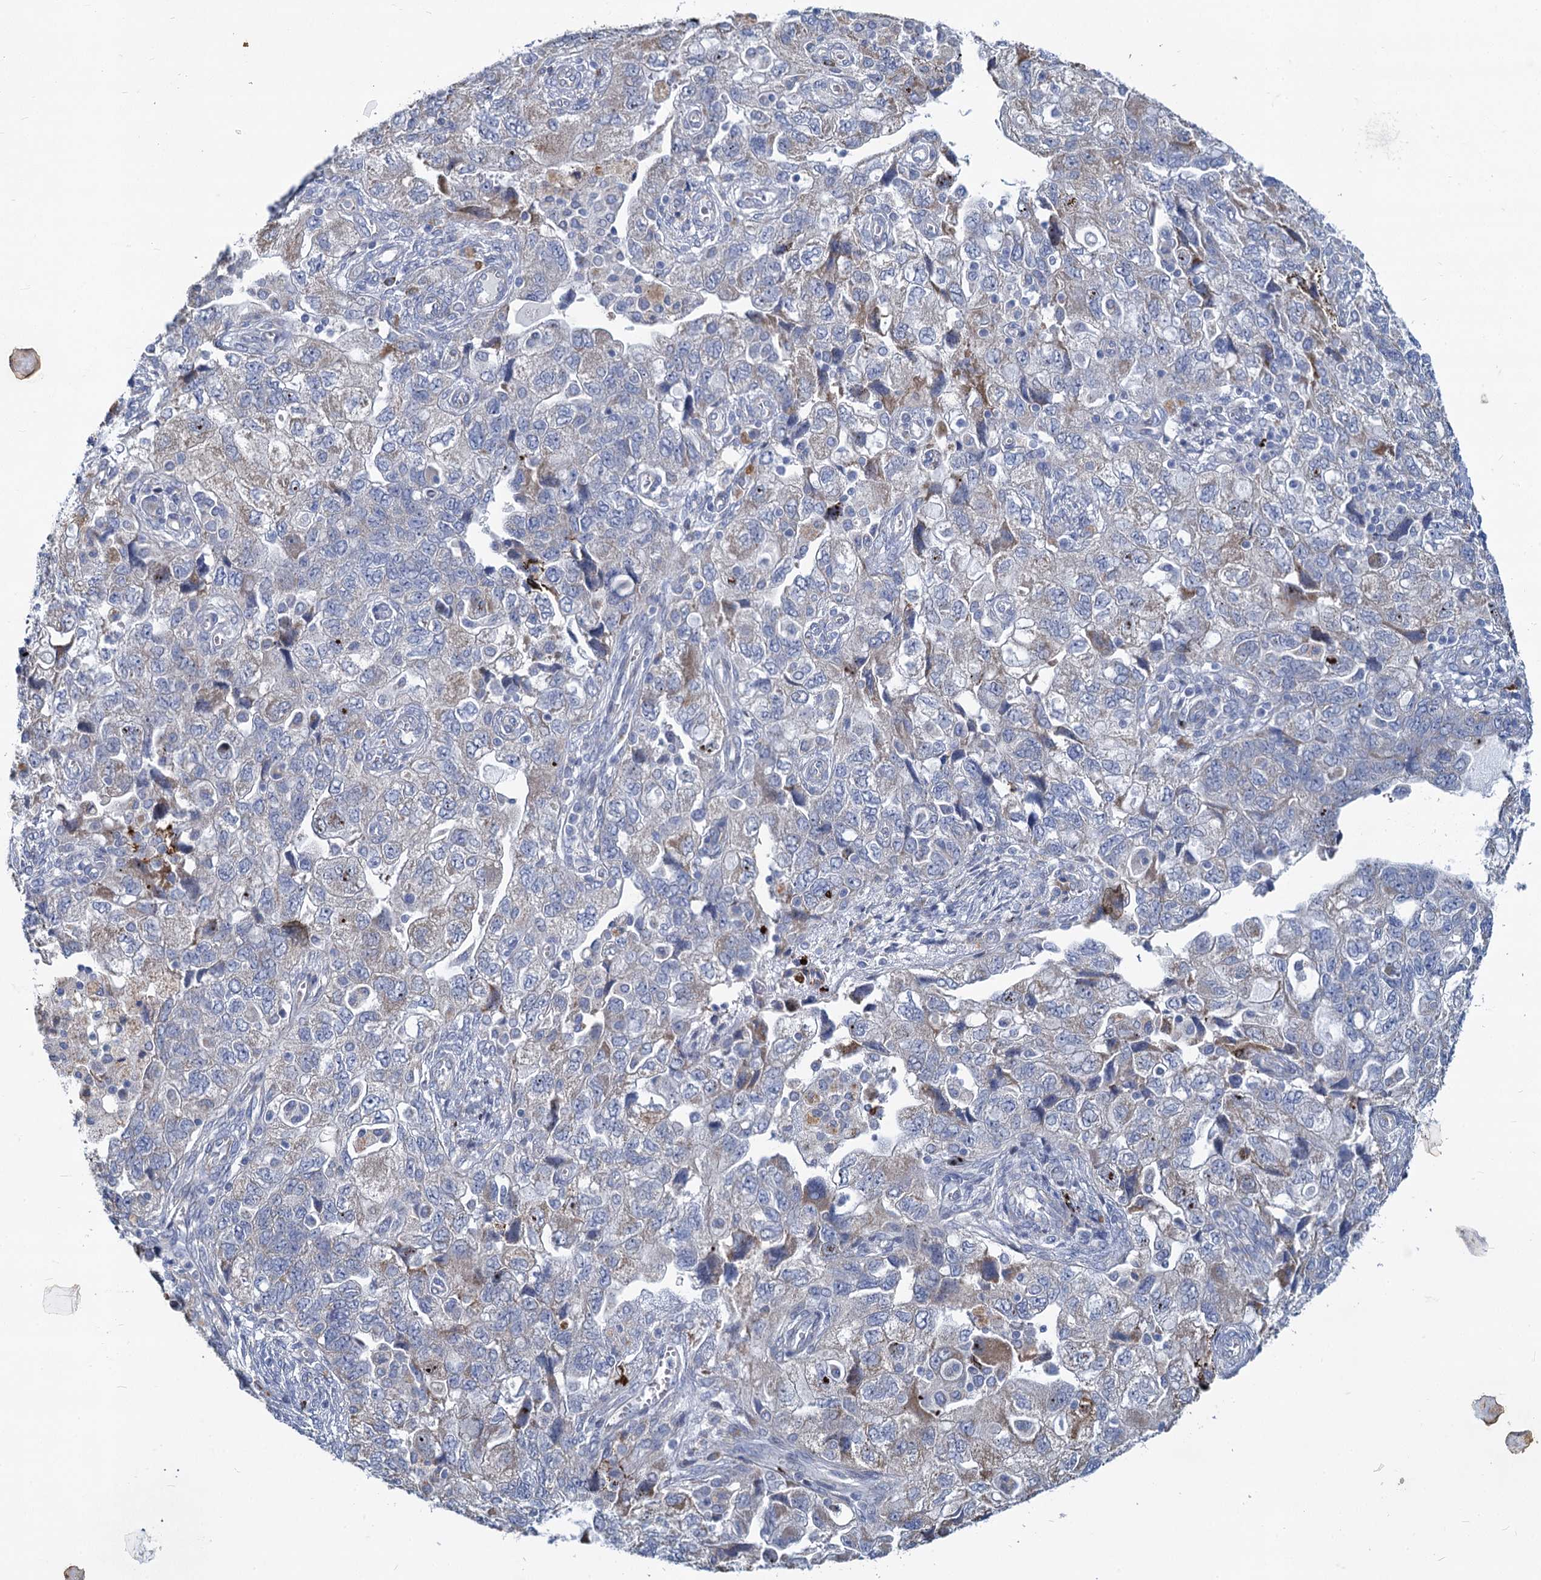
{"staining": {"intensity": "weak", "quantity": "<25%", "location": "cytoplasmic/membranous"}, "tissue": "ovarian cancer", "cell_type": "Tumor cells", "image_type": "cancer", "snomed": [{"axis": "morphology", "description": "Carcinoma, NOS"}, {"axis": "morphology", "description": "Cystadenocarcinoma, serous, NOS"}, {"axis": "topography", "description": "Ovary"}], "caption": "Immunohistochemistry (IHC) of ovarian cancer (serous cystadenocarcinoma) shows no staining in tumor cells.", "gene": "PRSS35", "patient": {"sex": "female", "age": 69}}